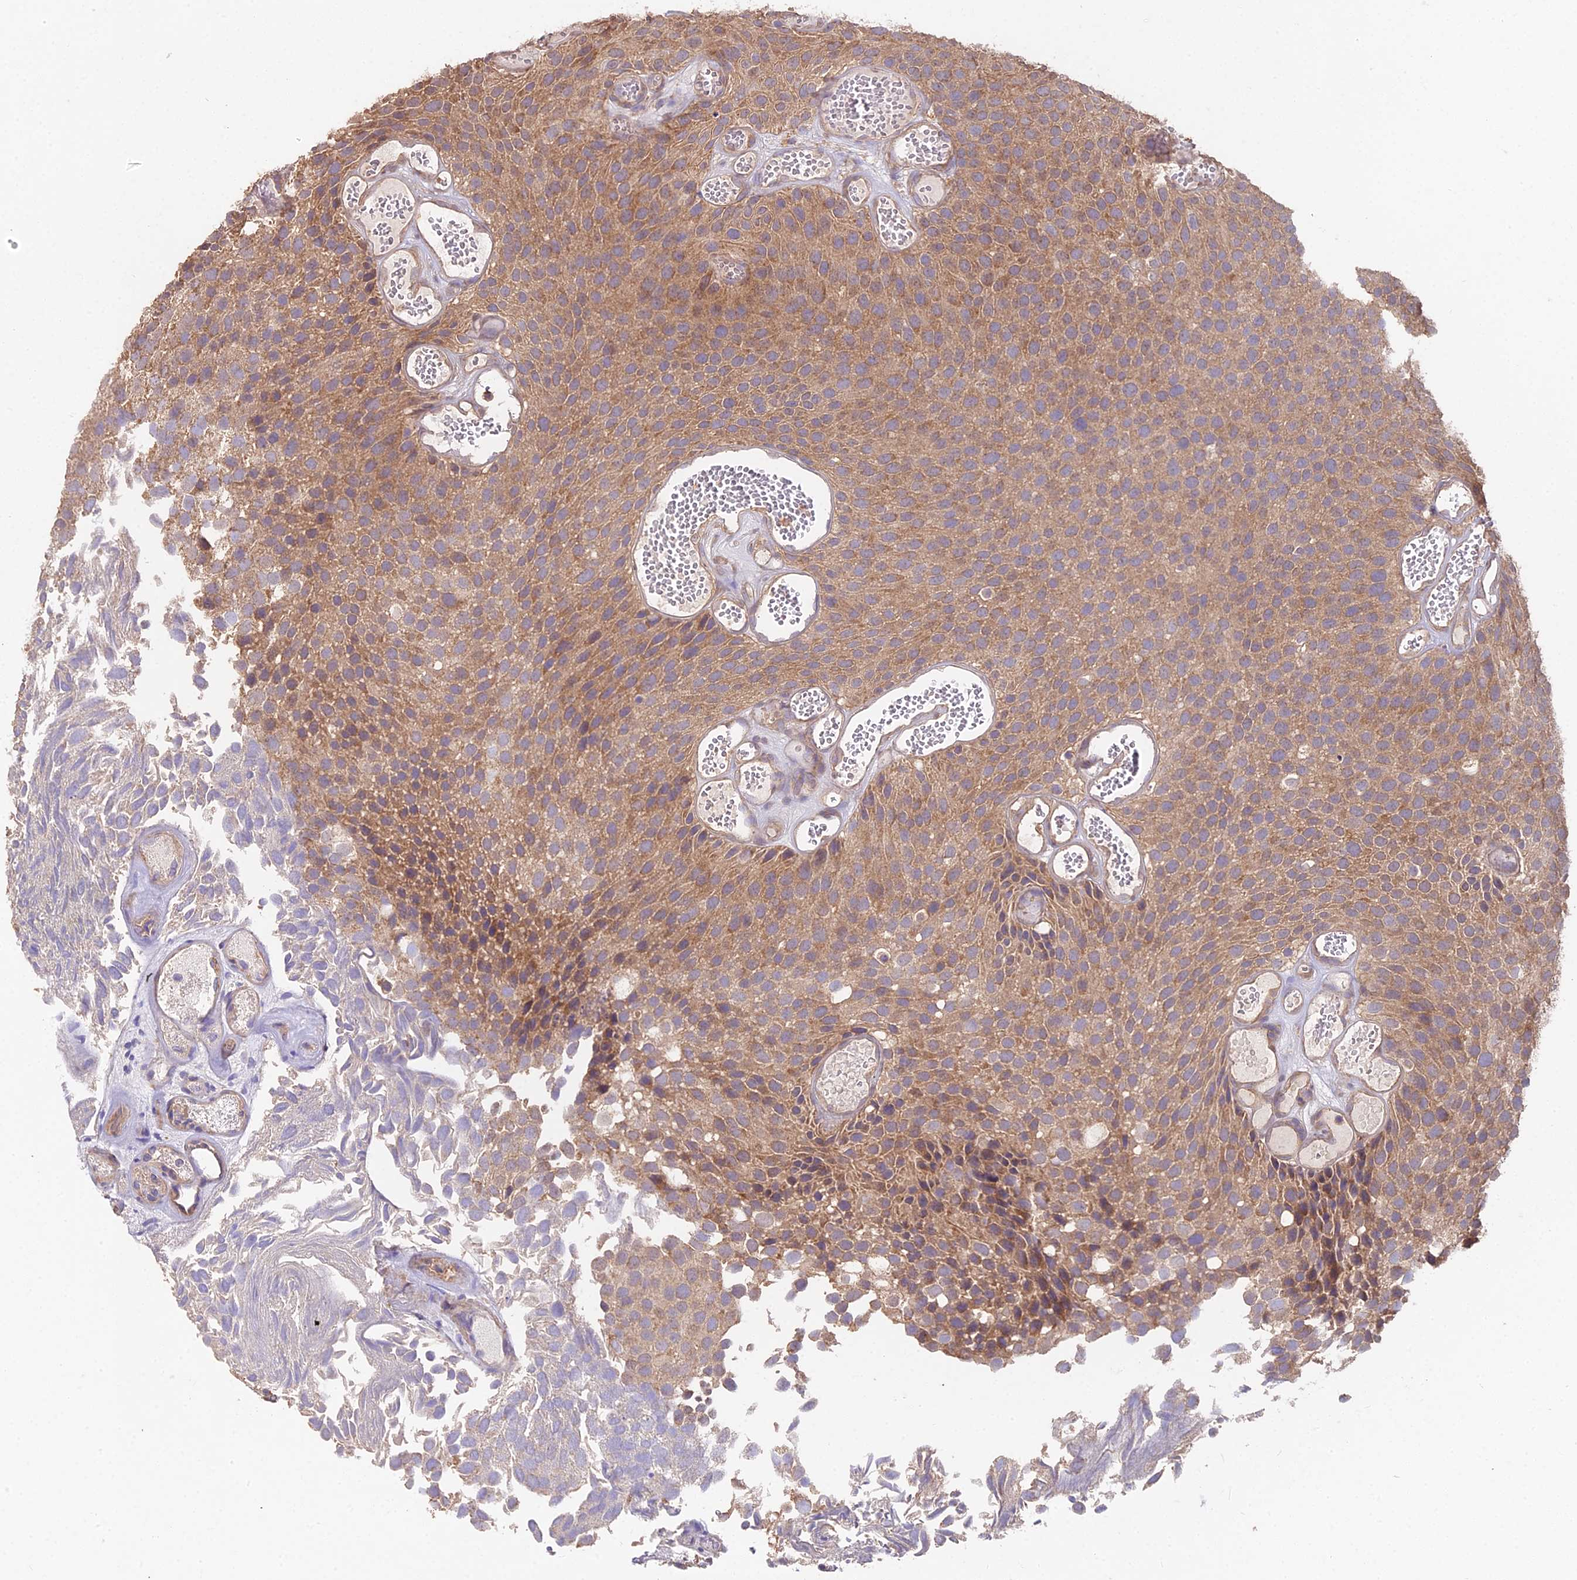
{"staining": {"intensity": "moderate", "quantity": ">75%", "location": "cytoplasmic/membranous"}, "tissue": "urothelial cancer", "cell_type": "Tumor cells", "image_type": "cancer", "snomed": [{"axis": "morphology", "description": "Urothelial carcinoma, Low grade"}, {"axis": "topography", "description": "Urinary bladder"}], "caption": "An immunohistochemistry histopathology image of neoplastic tissue is shown. Protein staining in brown labels moderate cytoplasmic/membranous positivity in urothelial cancer within tumor cells.", "gene": "METTL13", "patient": {"sex": "male", "age": 89}}